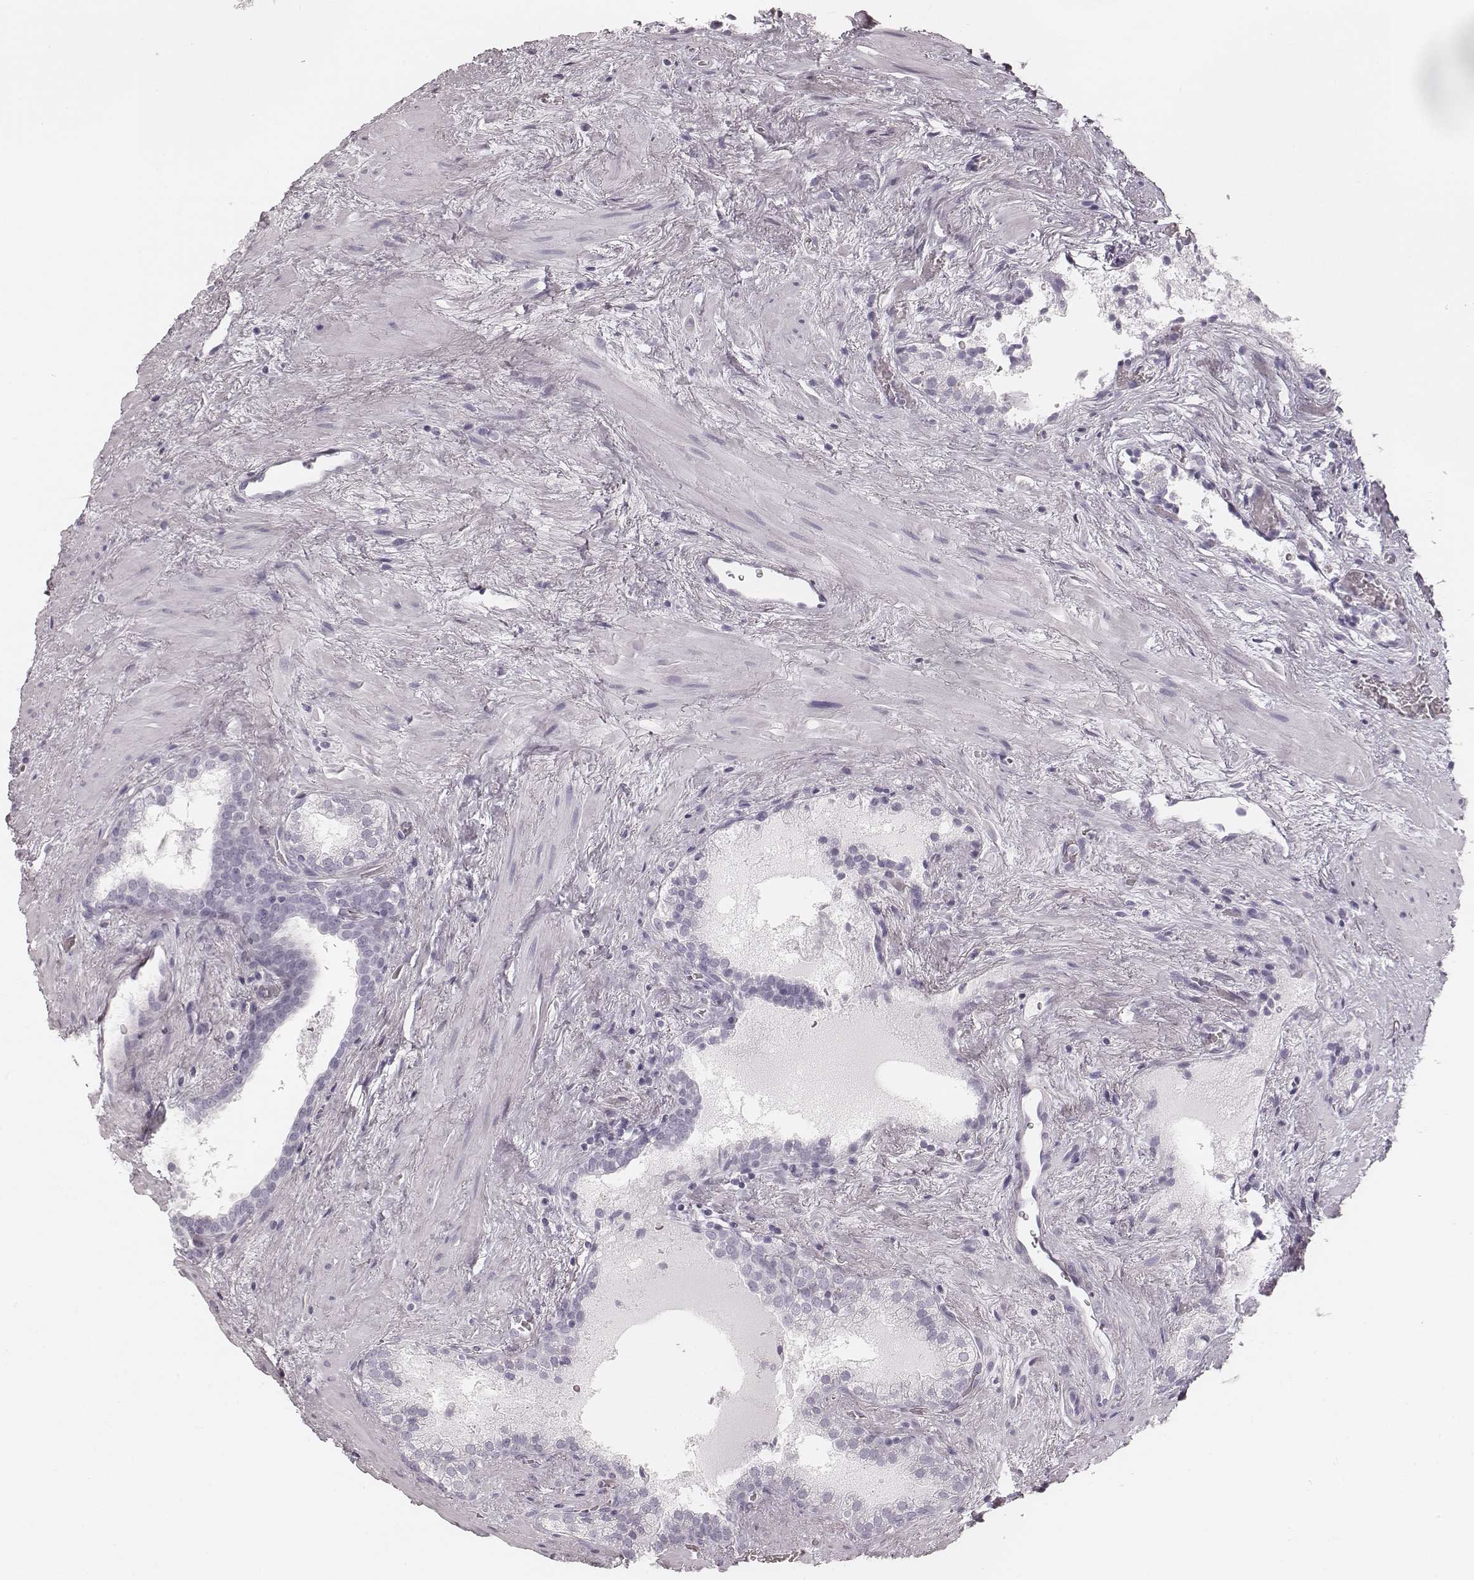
{"staining": {"intensity": "negative", "quantity": "none", "location": "none"}, "tissue": "prostate cancer", "cell_type": "Tumor cells", "image_type": "cancer", "snomed": [{"axis": "morphology", "description": "Adenocarcinoma, NOS"}, {"axis": "topography", "description": "Prostate"}], "caption": "IHC of human adenocarcinoma (prostate) demonstrates no expression in tumor cells.", "gene": "MSX1", "patient": {"sex": "male", "age": 66}}